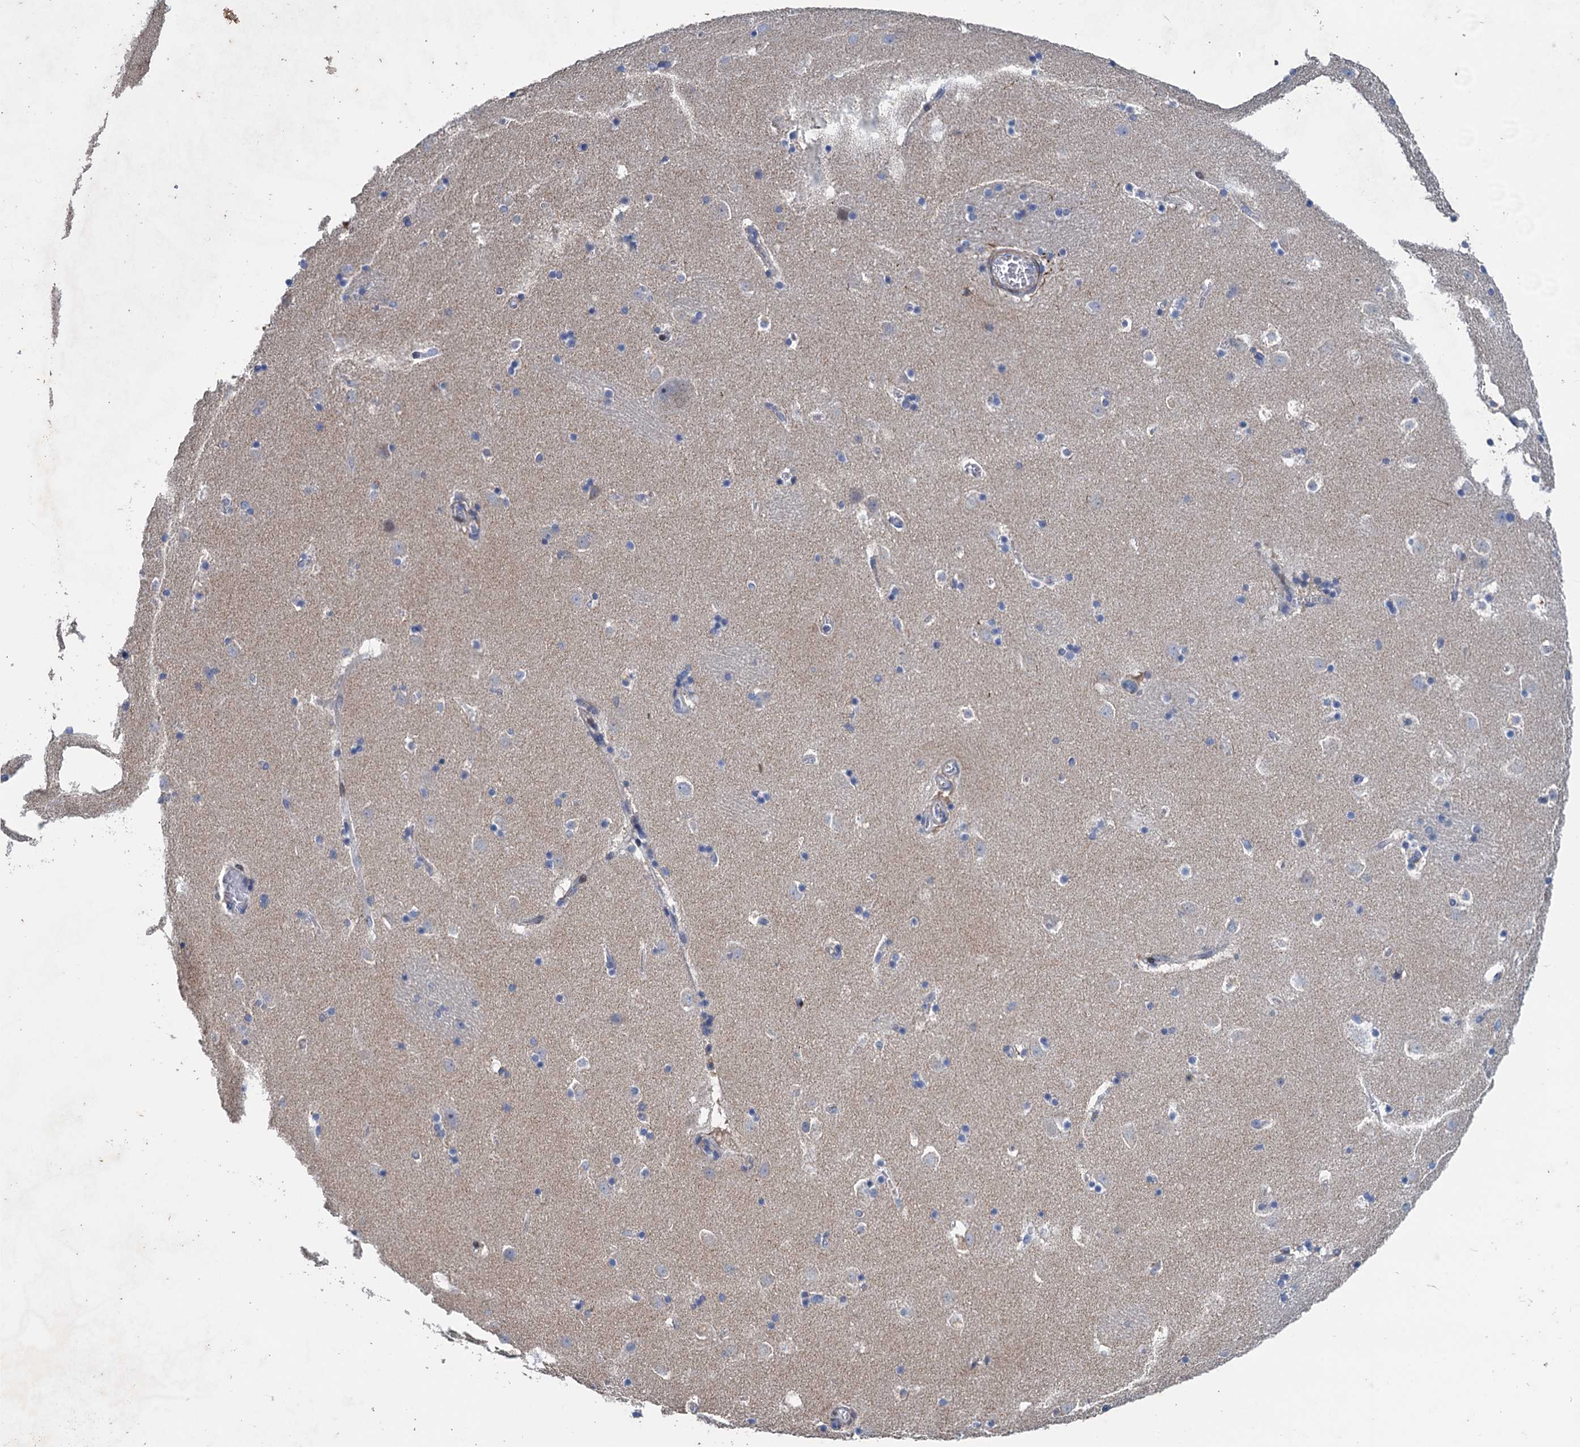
{"staining": {"intensity": "moderate", "quantity": "<25%", "location": "cytoplasmic/membranous"}, "tissue": "caudate", "cell_type": "Glial cells", "image_type": "normal", "snomed": [{"axis": "morphology", "description": "Normal tissue, NOS"}, {"axis": "topography", "description": "Lateral ventricle wall"}], "caption": "Caudate stained with DAB (3,3'-diaminobenzidine) IHC displays low levels of moderate cytoplasmic/membranous positivity in approximately <25% of glial cells.", "gene": "ESYT3", "patient": {"sex": "male", "age": 45}}